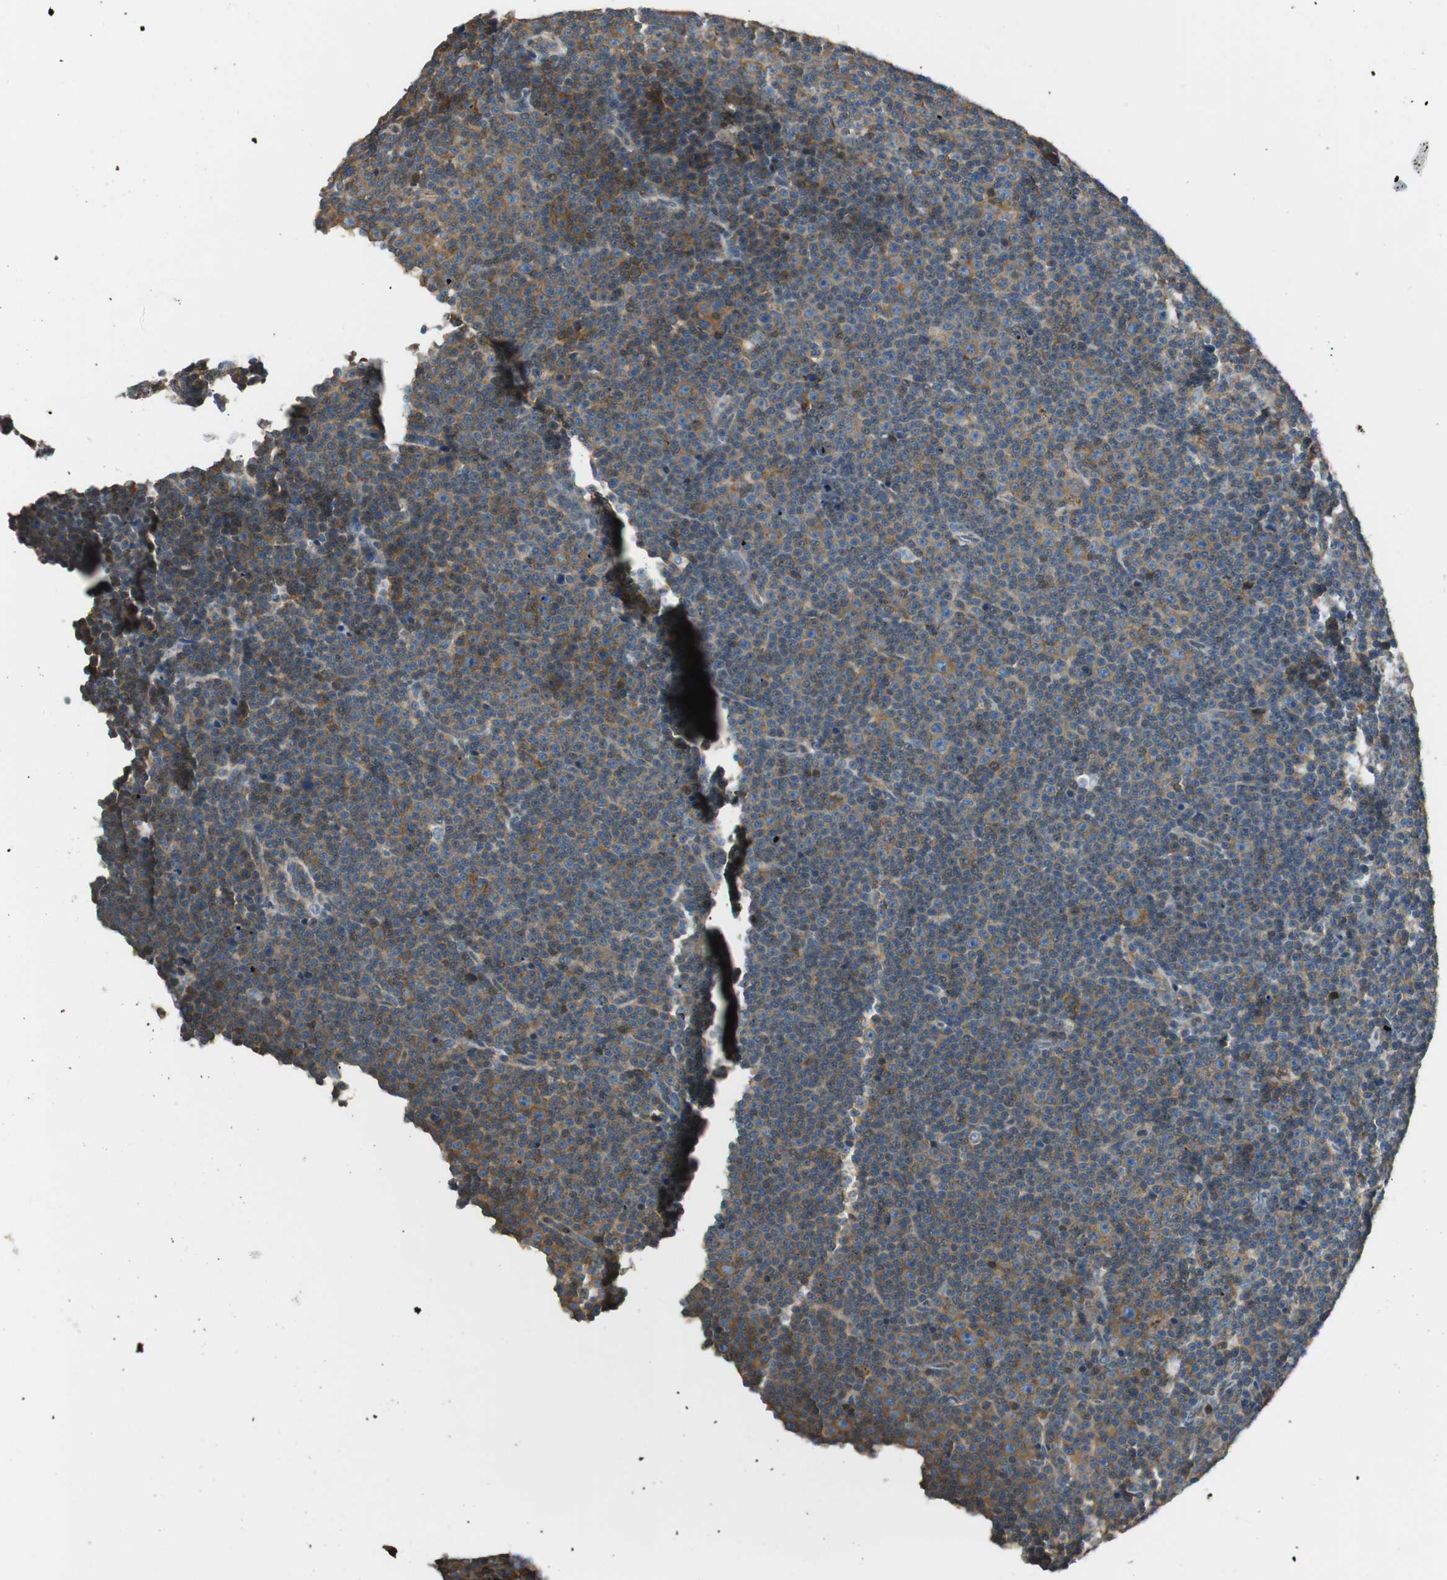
{"staining": {"intensity": "moderate", "quantity": ">75%", "location": "cytoplasmic/membranous"}, "tissue": "lymphoma", "cell_type": "Tumor cells", "image_type": "cancer", "snomed": [{"axis": "morphology", "description": "Malignant lymphoma, non-Hodgkin's type, Low grade"}, {"axis": "topography", "description": "Lymph node"}], "caption": "High-power microscopy captured an immunohistochemistry (IHC) photomicrograph of lymphoma, revealing moderate cytoplasmic/membranous positivity in about >75% of tumor cells.", "gene": "PI4K2B", "patient": {"sex": "female", "age": 67}}